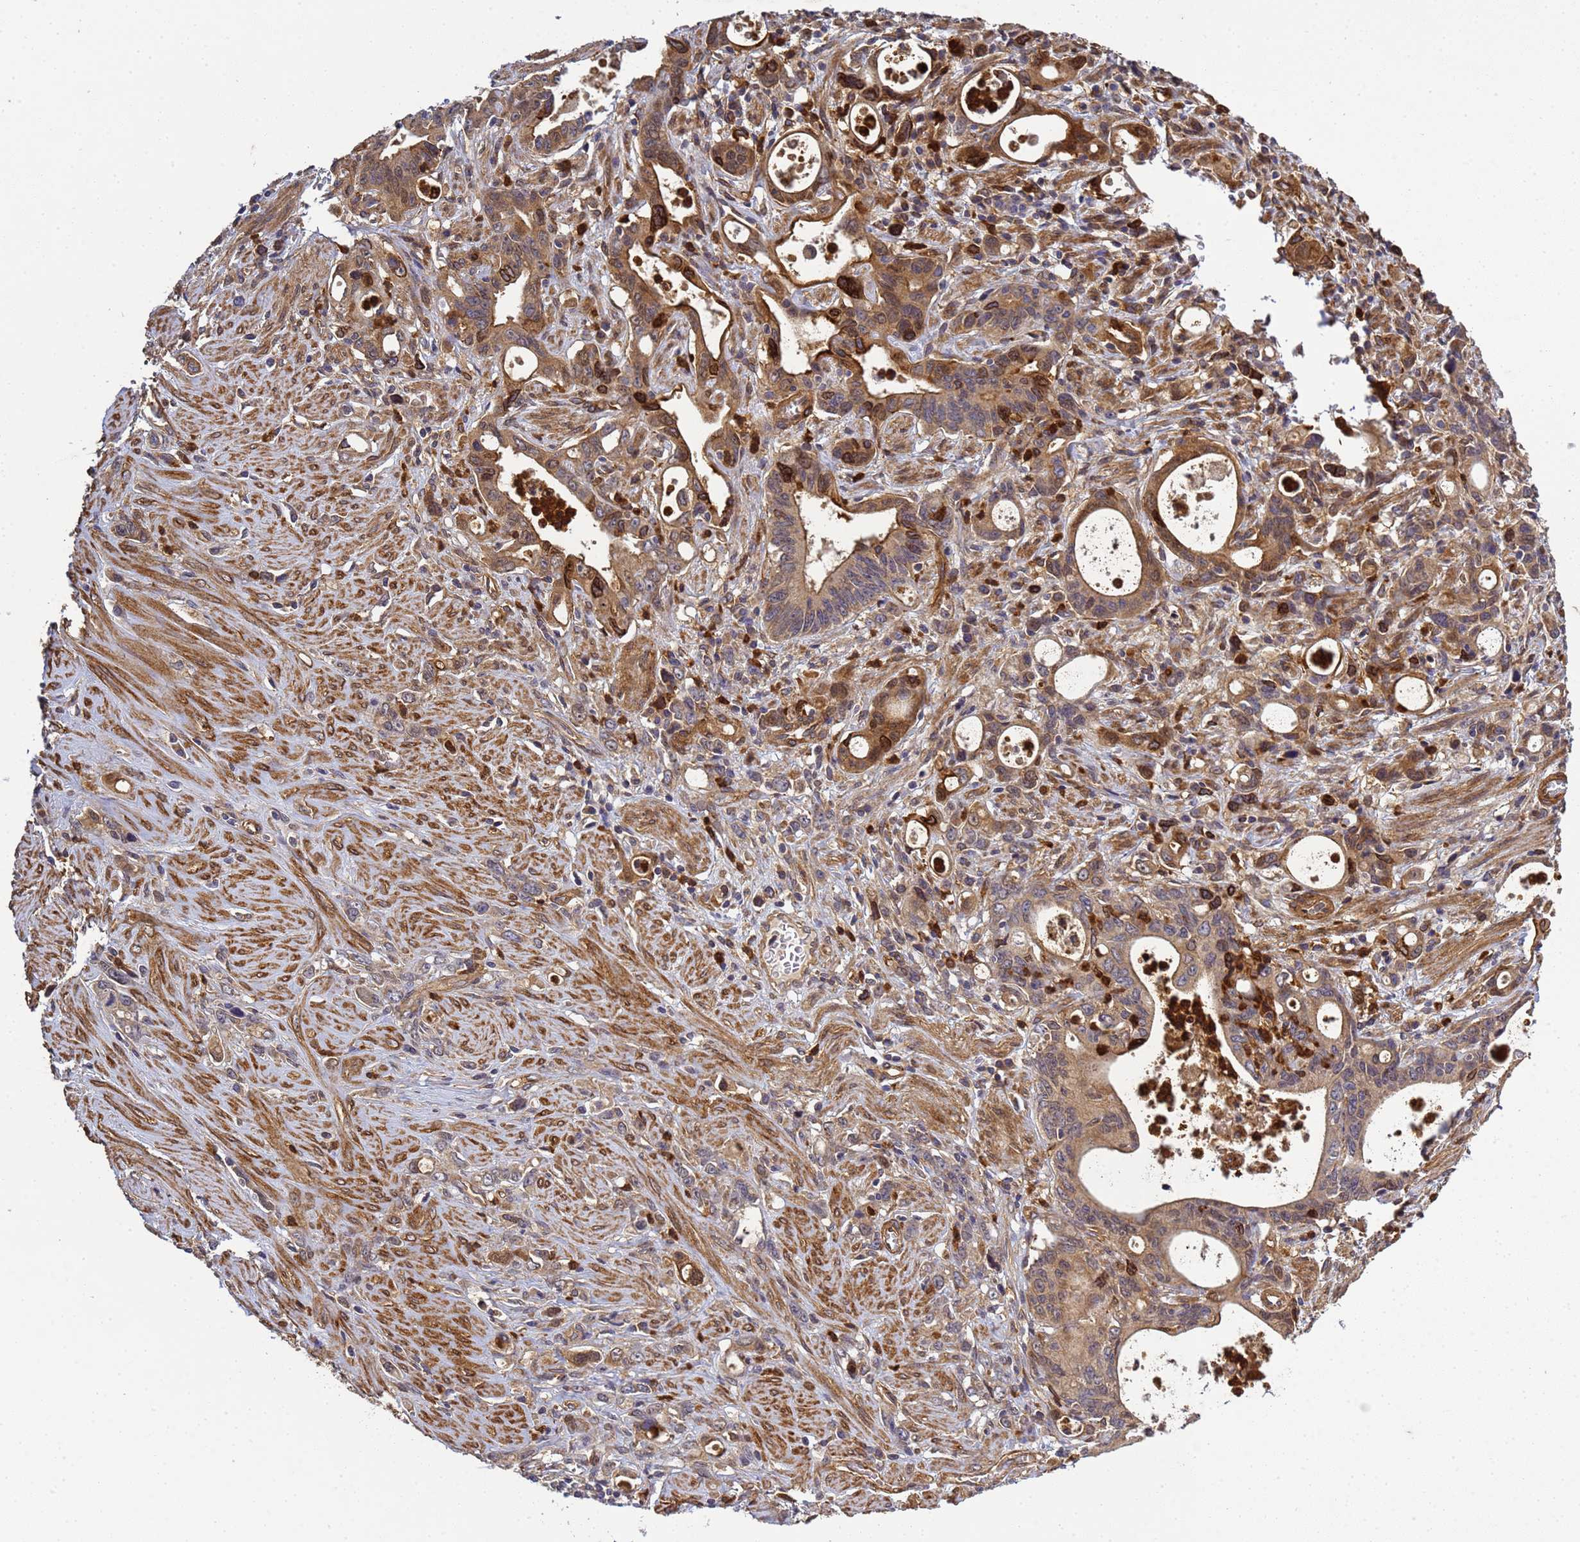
{"staining": {"intensity": "moderate", "quantity": ">75%", "location": "cytoplasmic/membranous"}, "tissue": "stomach cancer", "cell_type": "Tumor cells", "image_type": "cancer", "snomed": [{"axis": "morphology", "description": "Adenocarcinoma, NOS"}, {"axis": "topography", "description": "Stomach, lower"}], "caption": "Immunohistochemistry (IHC) (DAB (3,3'-diaminobenzidine)) staining of human stomach adenocarcinoma displays moderate cytoplasmic/membranous protein staining in about >75% of tumor cells. (brown staining indicates protein expression, while blue staining denotes nuclei).", "gene": "C8orf34", "patient": {"sex": "female", "age": 43}}